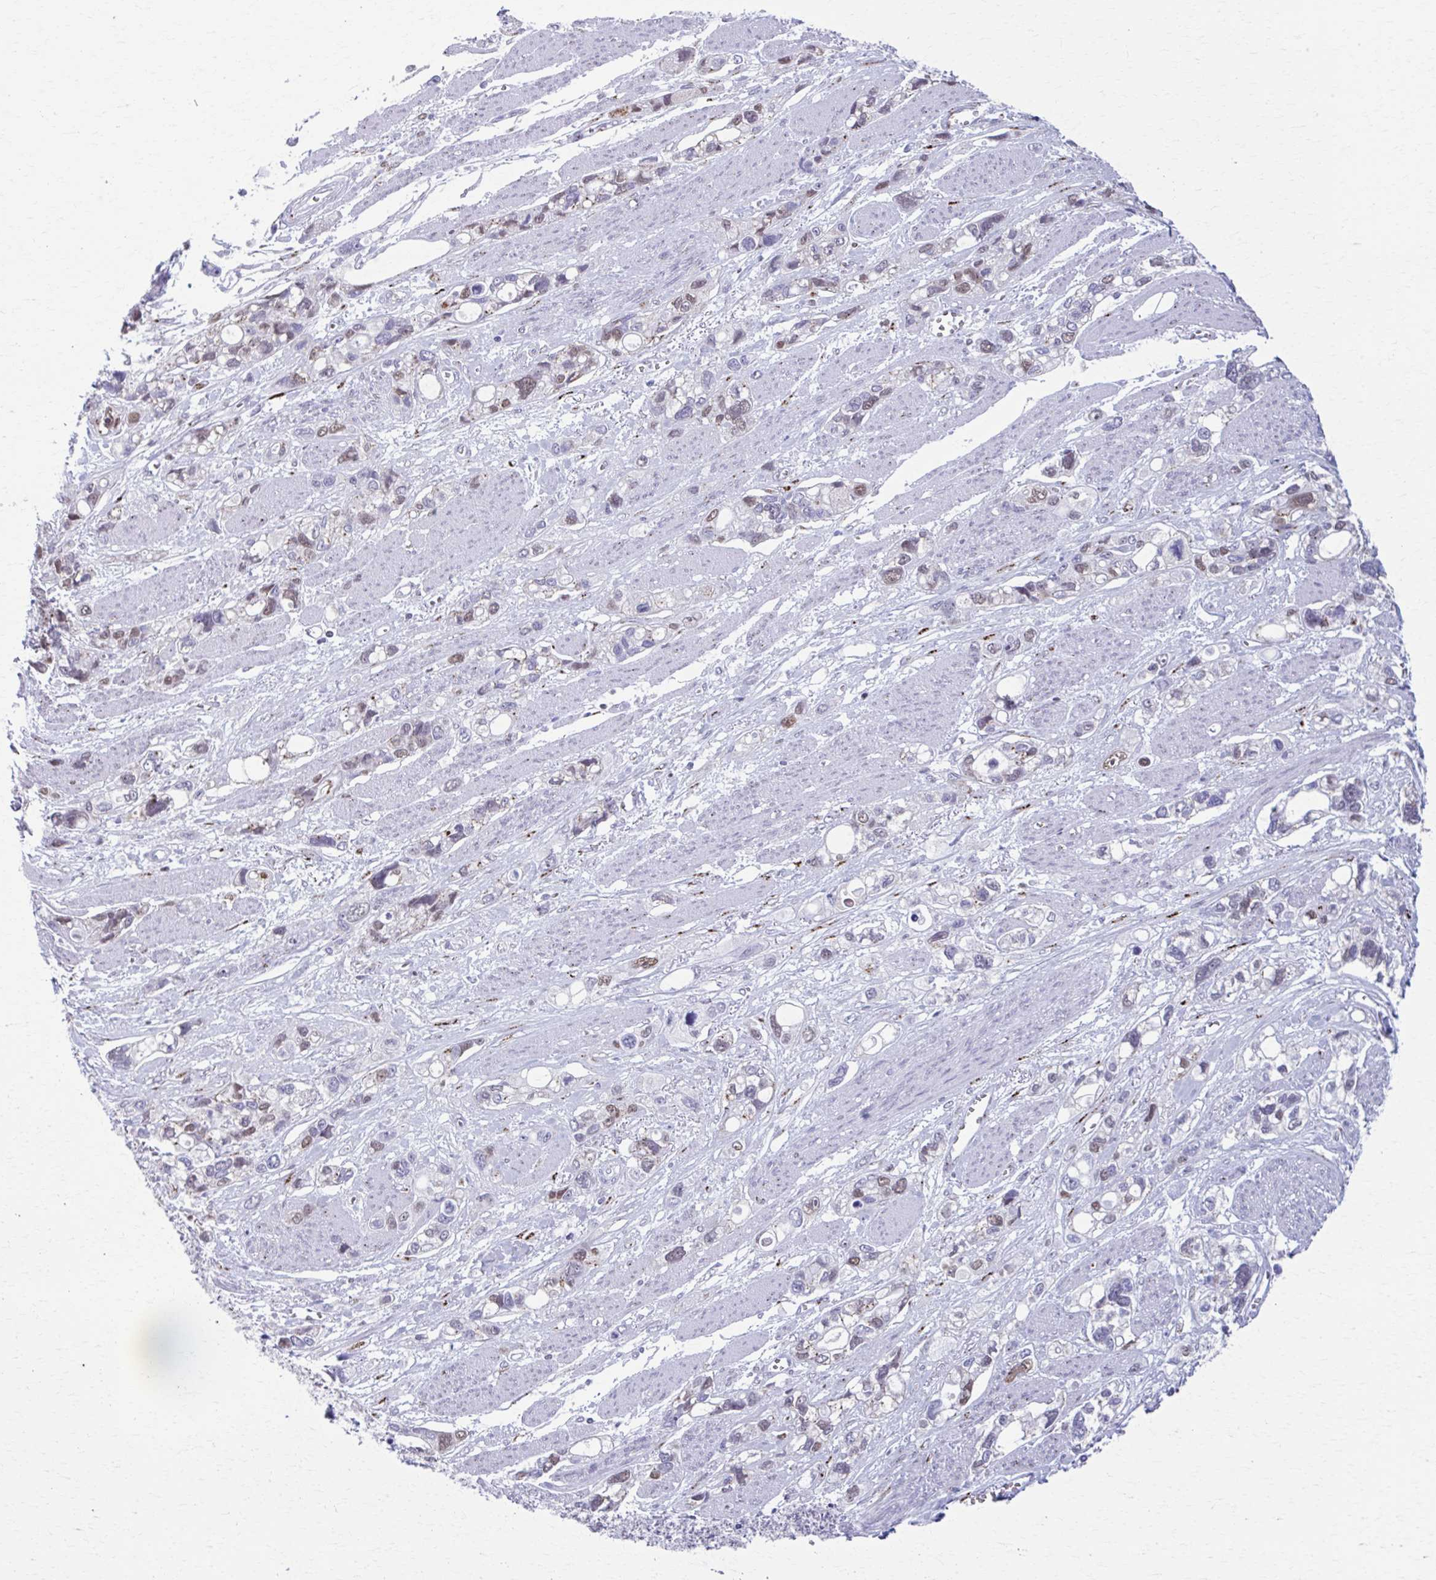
{"staining": {"intensity": "moderate", "quantity": "<25%", "location": "cytoplasmic/membranous,nuclear"}, "tissue": "stomach cancer", "cell_type": "Tumor cells", "image_type": "cancer", "snomed": [{"axis": "morphology", "description": "Adenocarcinoma, NOS"}, {"axis": "topography", "description": "Stomach, upper"}], "caption": "A photomicrograph showing moderate cytoplasmic/membranous and nuclear positivity in about <25% of tumor cells in stomach adenocarcinoma, as visualized by brown immunohistochemical staining.", "gene": "ZNF682", "patient": {"sex": "female", "age": 81}}